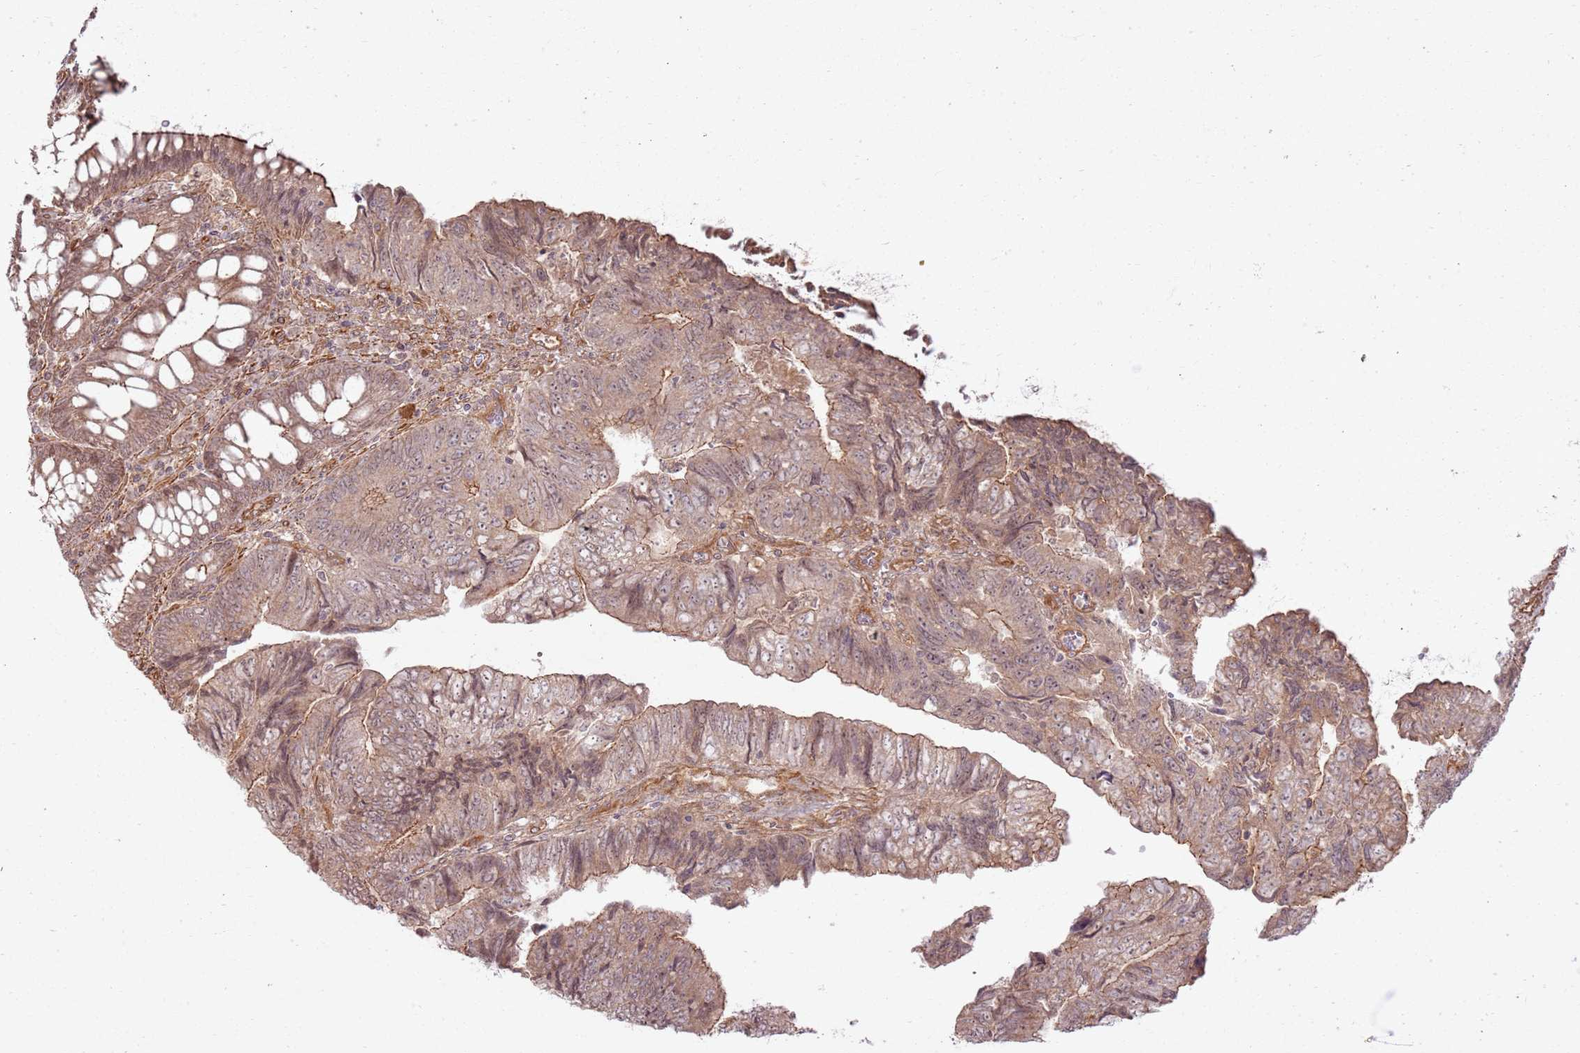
{"staining": {"intensity": "moderate", "quantity": ">75%", "location": "cytoplasmic/membranous,nuclear"}, "tissue": "colorectal cancer", "cell_type": "Tumor cells", "image_type": "cancer", "snomed": [{"axis": "morphology", "description": "Adenocarcinoma, NOS"}, {"axis": "topography", "description": "Colon"}], "caption": "Colorectal adenocarcinoma stained with DAB immunohistochemistry (IHC) reveals medium levels of moderate cytoplasmic/membranous and nuclear expression in approximately >75% of tumor cells.", "gene": "ZNF623", "patient": {"sex": "female", "age": 67}}